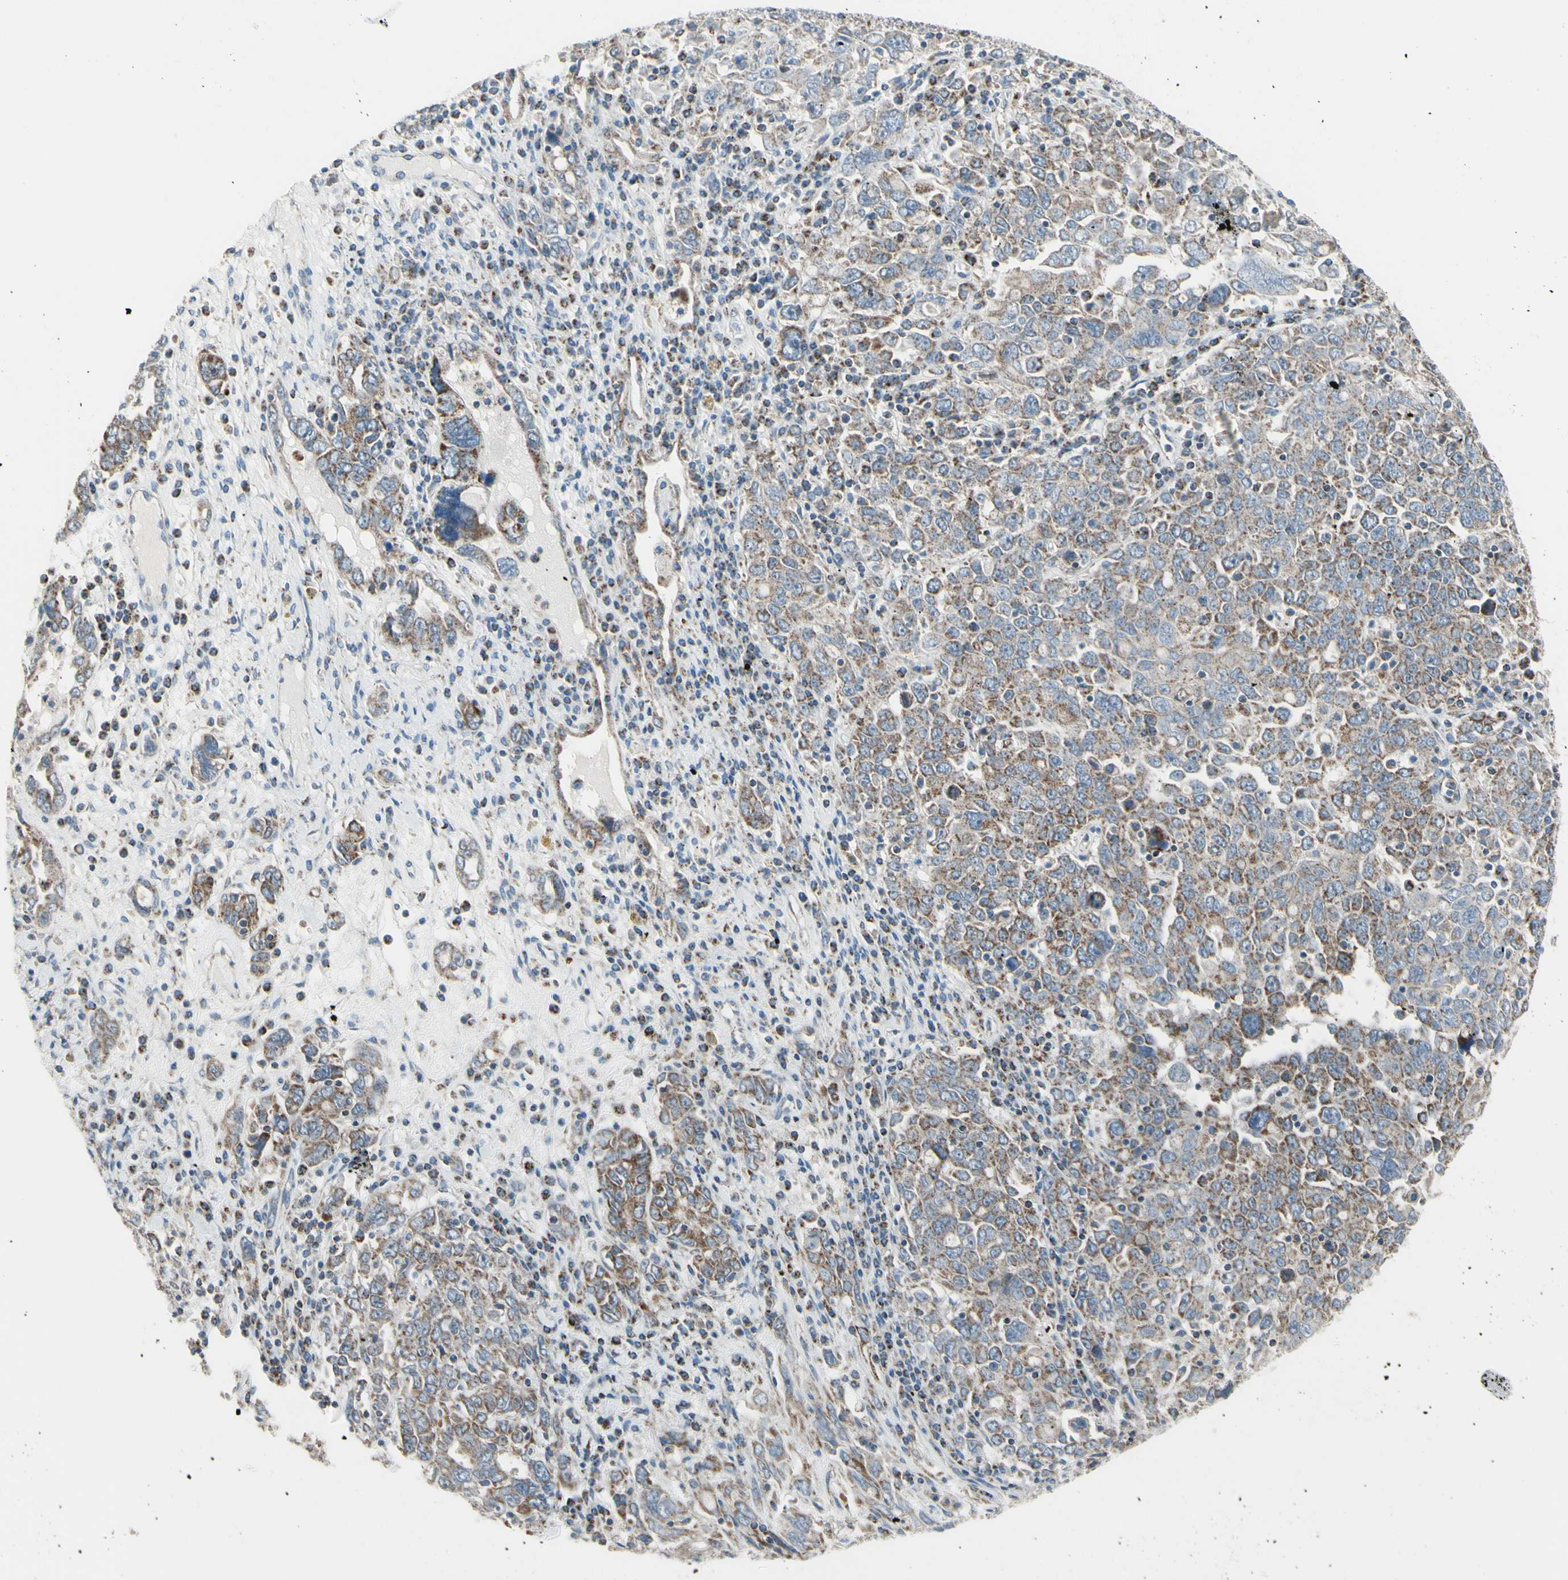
{"staining": {"intensity": "weak", "quantity": "25%-75%", "location": "cytoplasmic/membranous"}, "tissue": "ovarian cancer", "cell_type": "Tumor cells", "image_type": "cancer", "snomed": [{"axis": "morphology", "description": "Carcinoma, endometroid"}, {"axis": "topography", "description": "Ovary"}], "caption": "An IHC photomicrograph of tumor tissue is shown. Protein staining in brown highlights weak cytoplasmic/membranous positivity in endometroid carcinoma (ovarian) within tumor cells.", "gene": "FAM171B", "patient": {"sex": "female", "age": 62}}